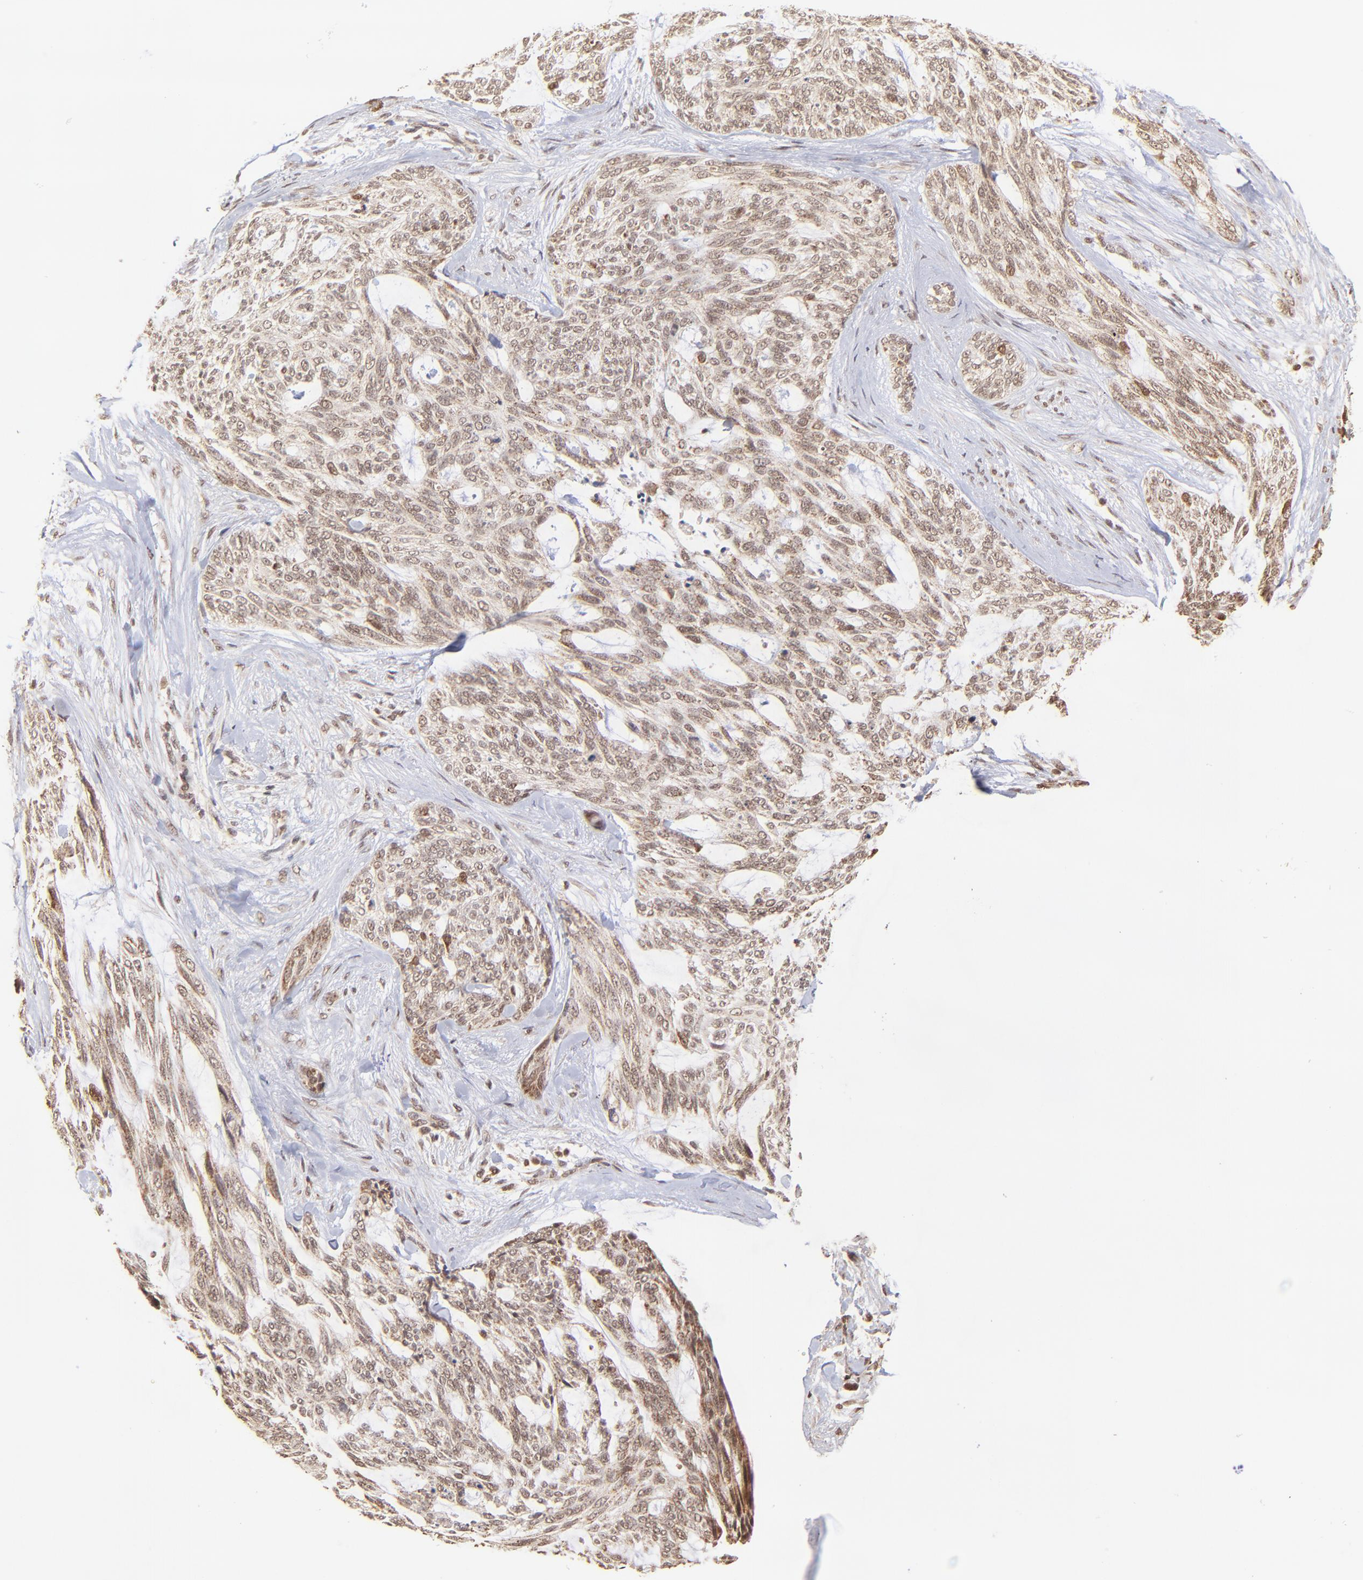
{"staining": {"intensity": "moderate", "quantity": ">75%", "location": "cytoplasmic/membranous"}, "tissue": "skin cancer", "cell_type": "Tumor cells", "image_type": "cancer", "snomed": [{"axis": "morphology", "description": "Normal tissue, NOS"}, {"axis": "morphology", "description": "Basal cell carcinoma"}, {"axis": "topography", "description": "Skin"}], "caption": "Immunohistochemistry (DAB) staining of human skin basal cell carcinoma exhibits moderate cytoplasmic/membranous protein staining in about >75% of tumor cells. The protein is shown in brown color, while the nuclei are stained blue.", "gene": "MED15", "patient": {"sex": "female", "age": 71}}